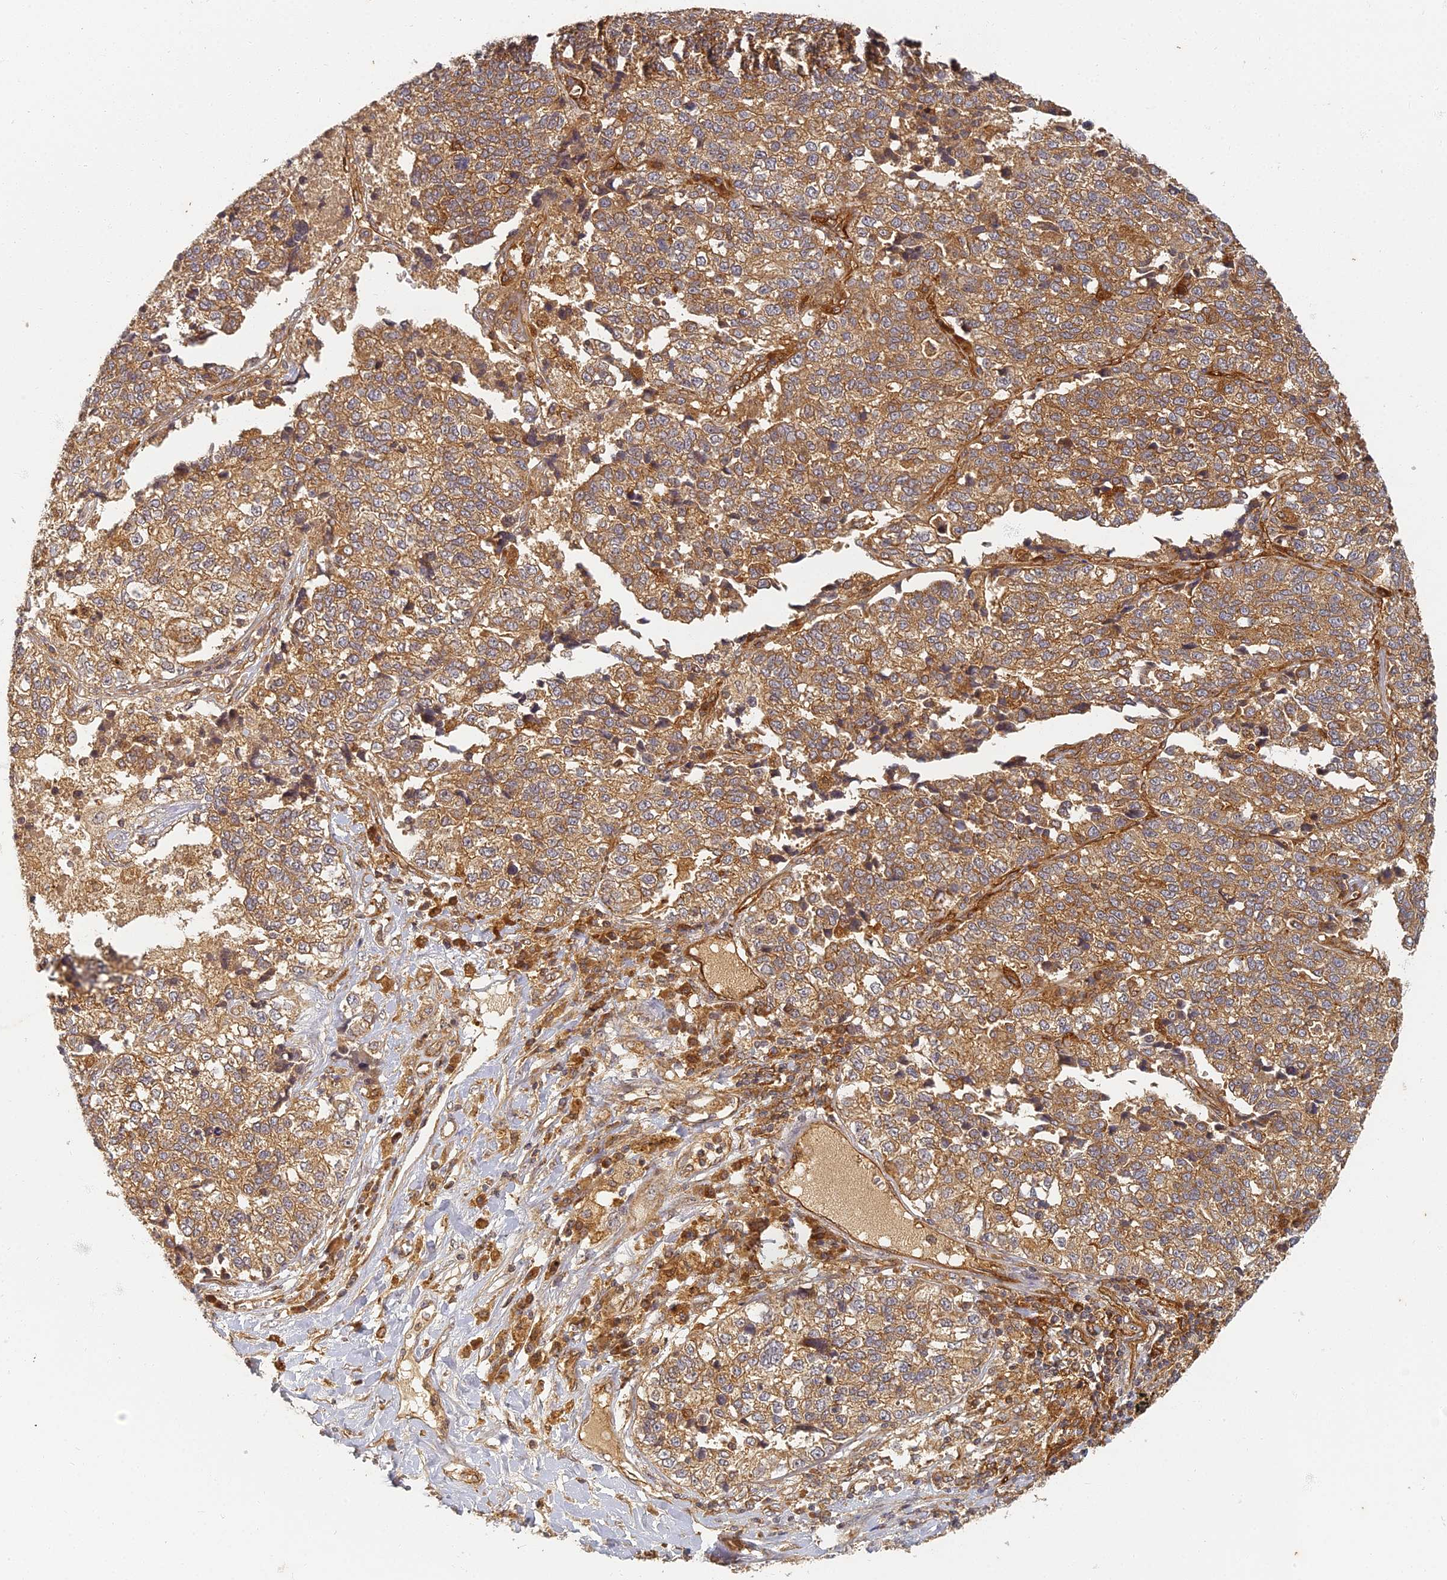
{"staining": {"intensity": "moderate", "quantity": ">75%", "location": "cytoplasmic/membranous"}, "tissue": "lung cancer", "cell_type": "Tumor cells", "image_type": "cancer", "snomed": [{"axis": "morphology", "description": "Adenocarcinoma, NOS"}, {"axis": "topography", "description": "Lung"}], "caption": "Immunohistochemical staining of human lung cancer reveals medium levels of moderate cytoplasmic/membranous staining in approximately >75% of tumor cells.", "gene": "INO80D", "patient": {"sex": "male", "age": 49}}